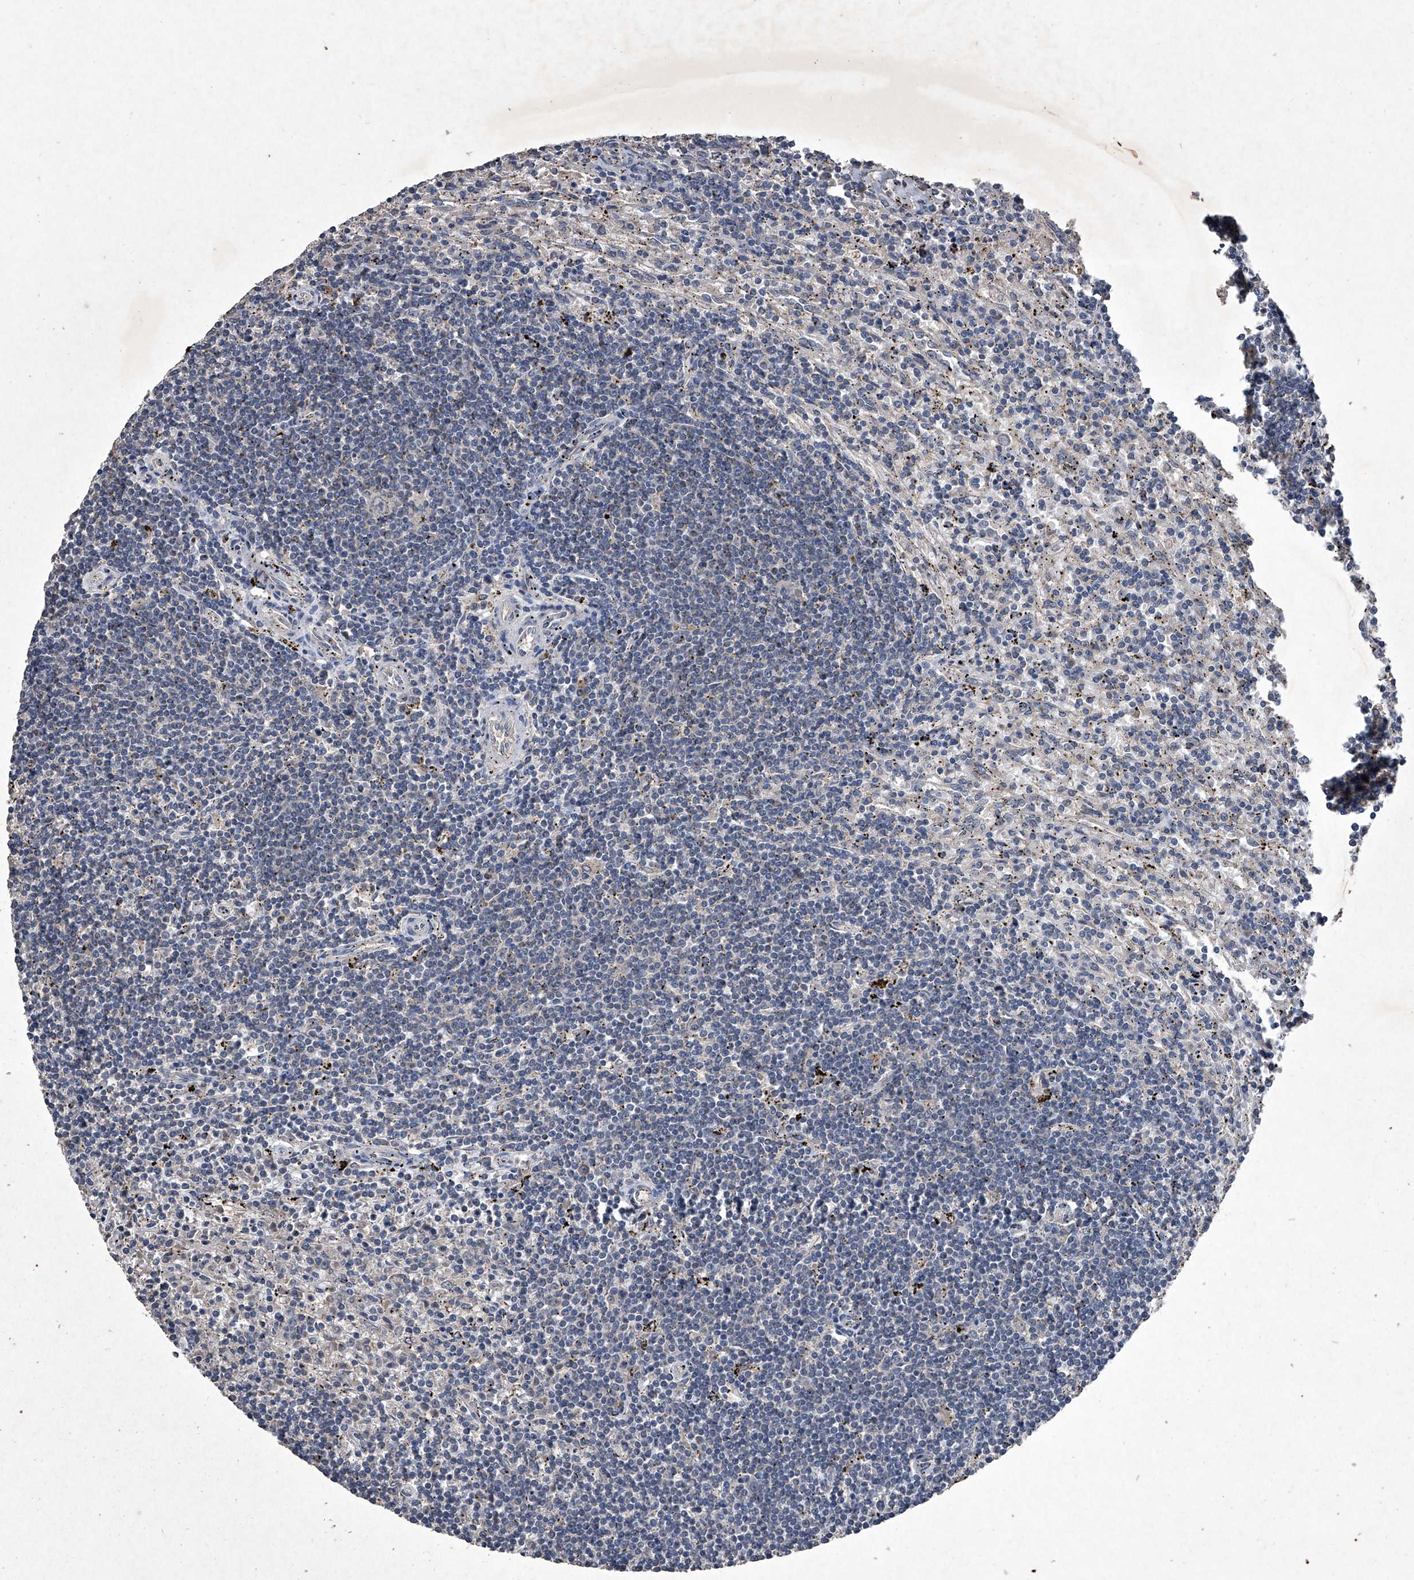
{"staining": {"intensity": "negative", "quantity": "none", "location": "none"}, "tissue": "lymphoma", "cell_type": "Tumor cells", "image_type": "cancer", "snomed": [{"axis": "morphology", "description": "Malignant lymphoma, non-Hodgkin's type, Low grade"}, {"axis": "topography", "description": "Spleen"}], "caption": "Immunohistochemical staining of human lymphoma demonstrates no significant positivity in tumor cells.", "gene": "MAPKAP1", "patient": {"sex": "male", "age": 76}}